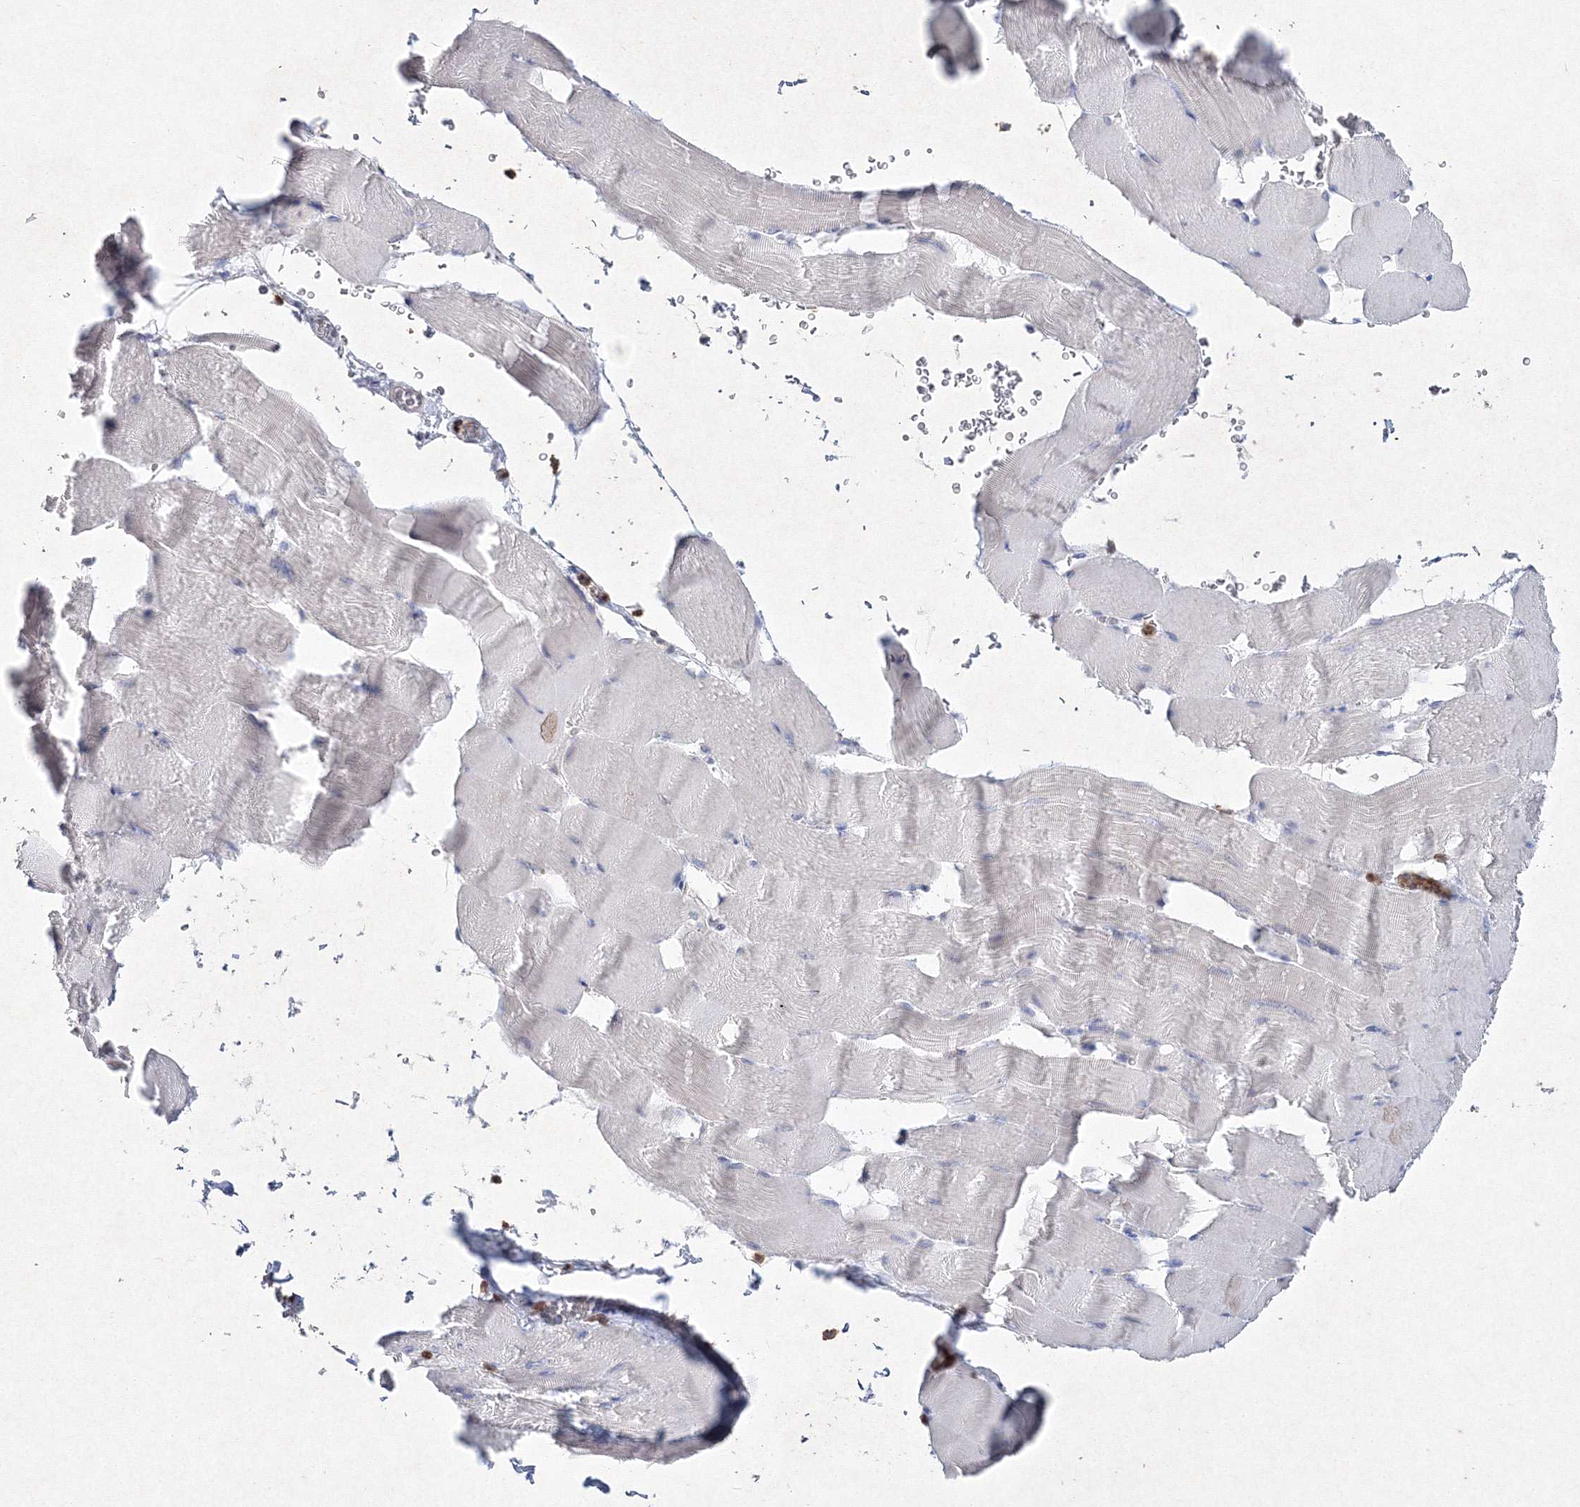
{"staining": {"intensity": "negative", "quantity": "none", "location": "none"}, "tissue": "skeletal muscle", "cell_type": "Myocytes", "image_type": "normal", "snomed": [{"axis": "morphology", "description": "Normal tissue, NOS"}, {"axis": "topography", "description": "Skeletal muscle"}], "caption": "This is an immunohistochemistry image of normal human skeletal muscle. There is no staining in myocytes.", "gene": "HCST", "patient": {"sex": "male", "age": 62}}